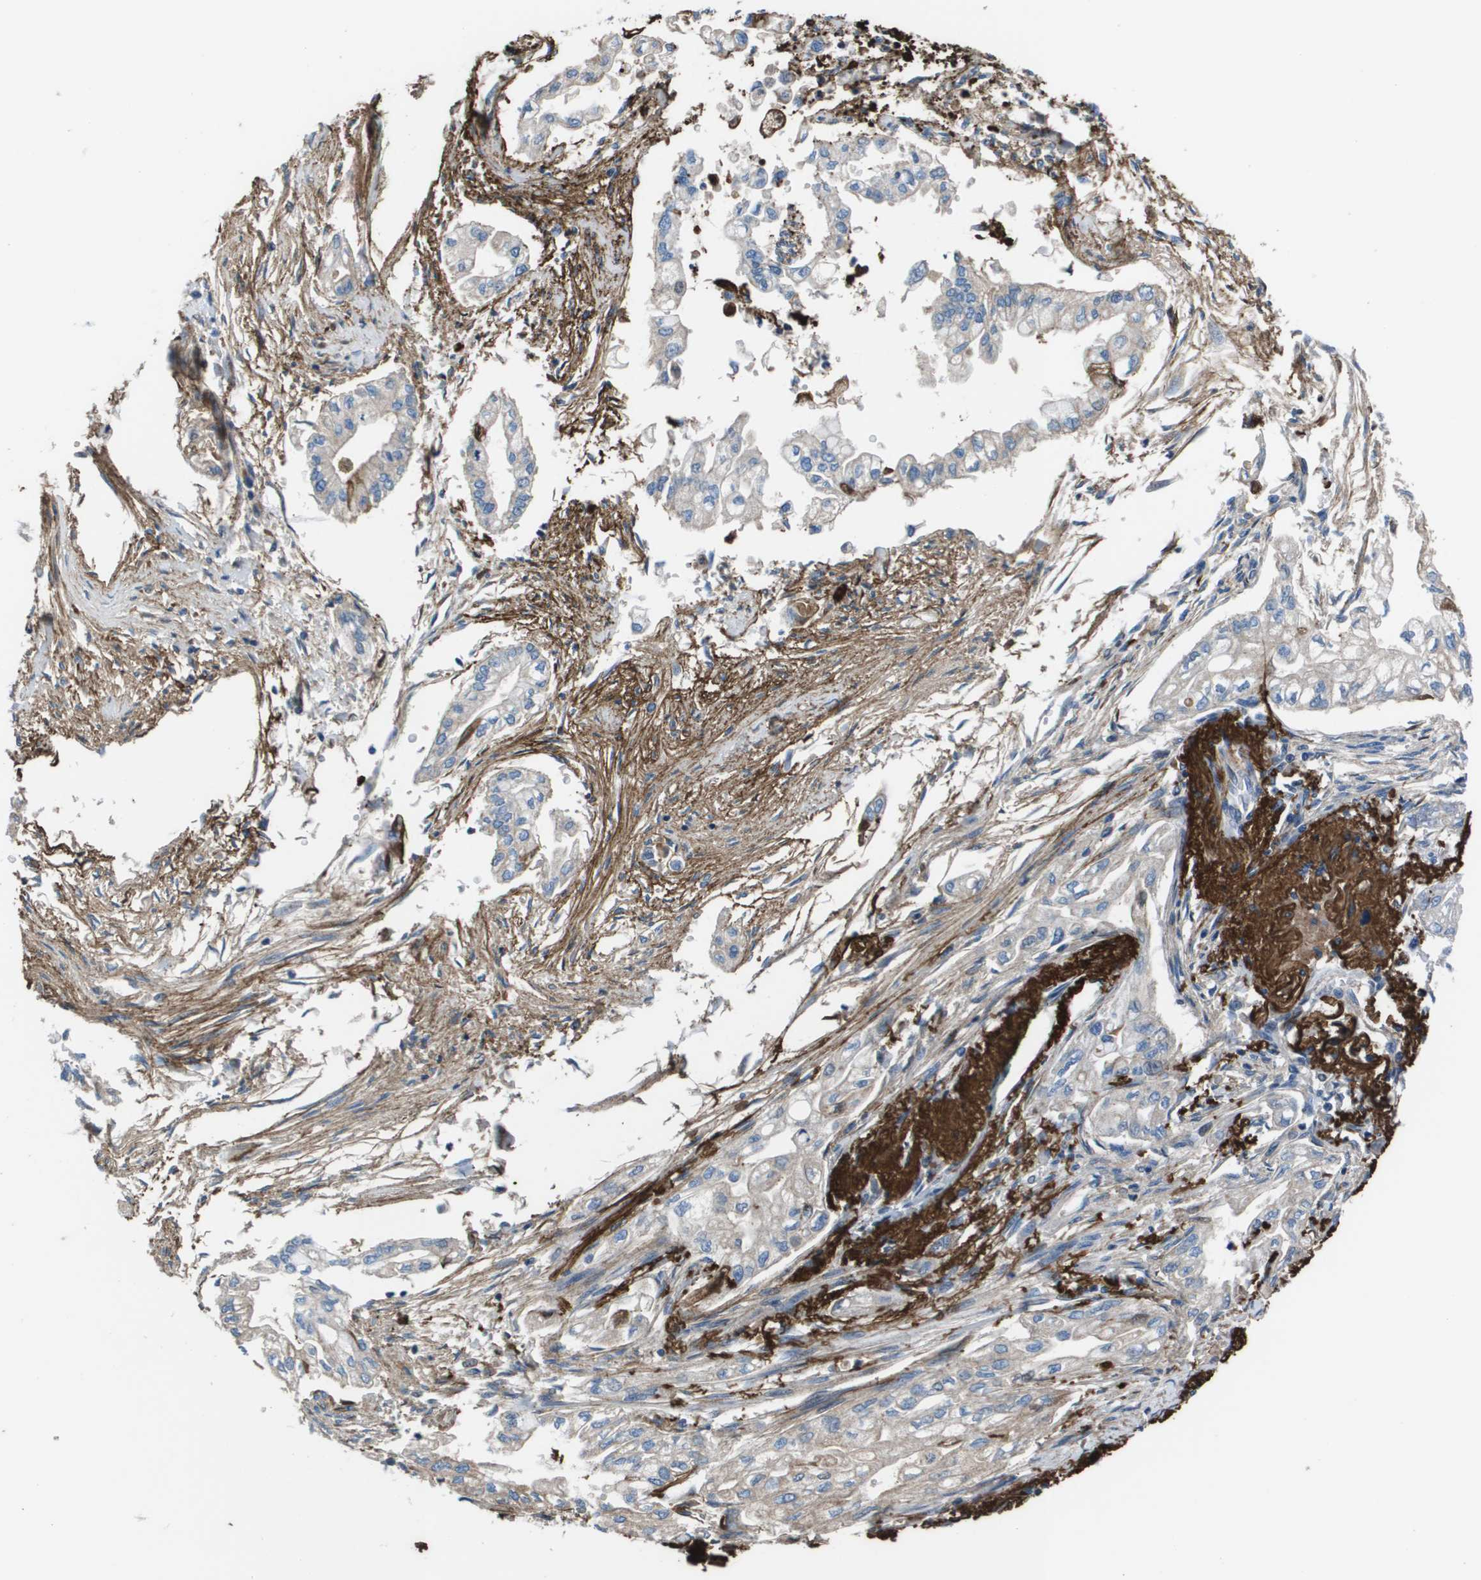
{"staining": {"intensity": "negative", "quantity": "none", "location": "none"}, "tissue": "pancreatic cancer", "cell_type": "Tumor cells", "image_type": "cancer", "snomed": [{"axis": "morphology", "description": "Normal tissue, NOS"}, {"axis": "topography", "description": "Pancreas"}], "caption": "Tumor cells are negative for protein expression in human pancreatic cancer.", "gene": "VTN", "patient": {"sex": "male", "age": 42}}